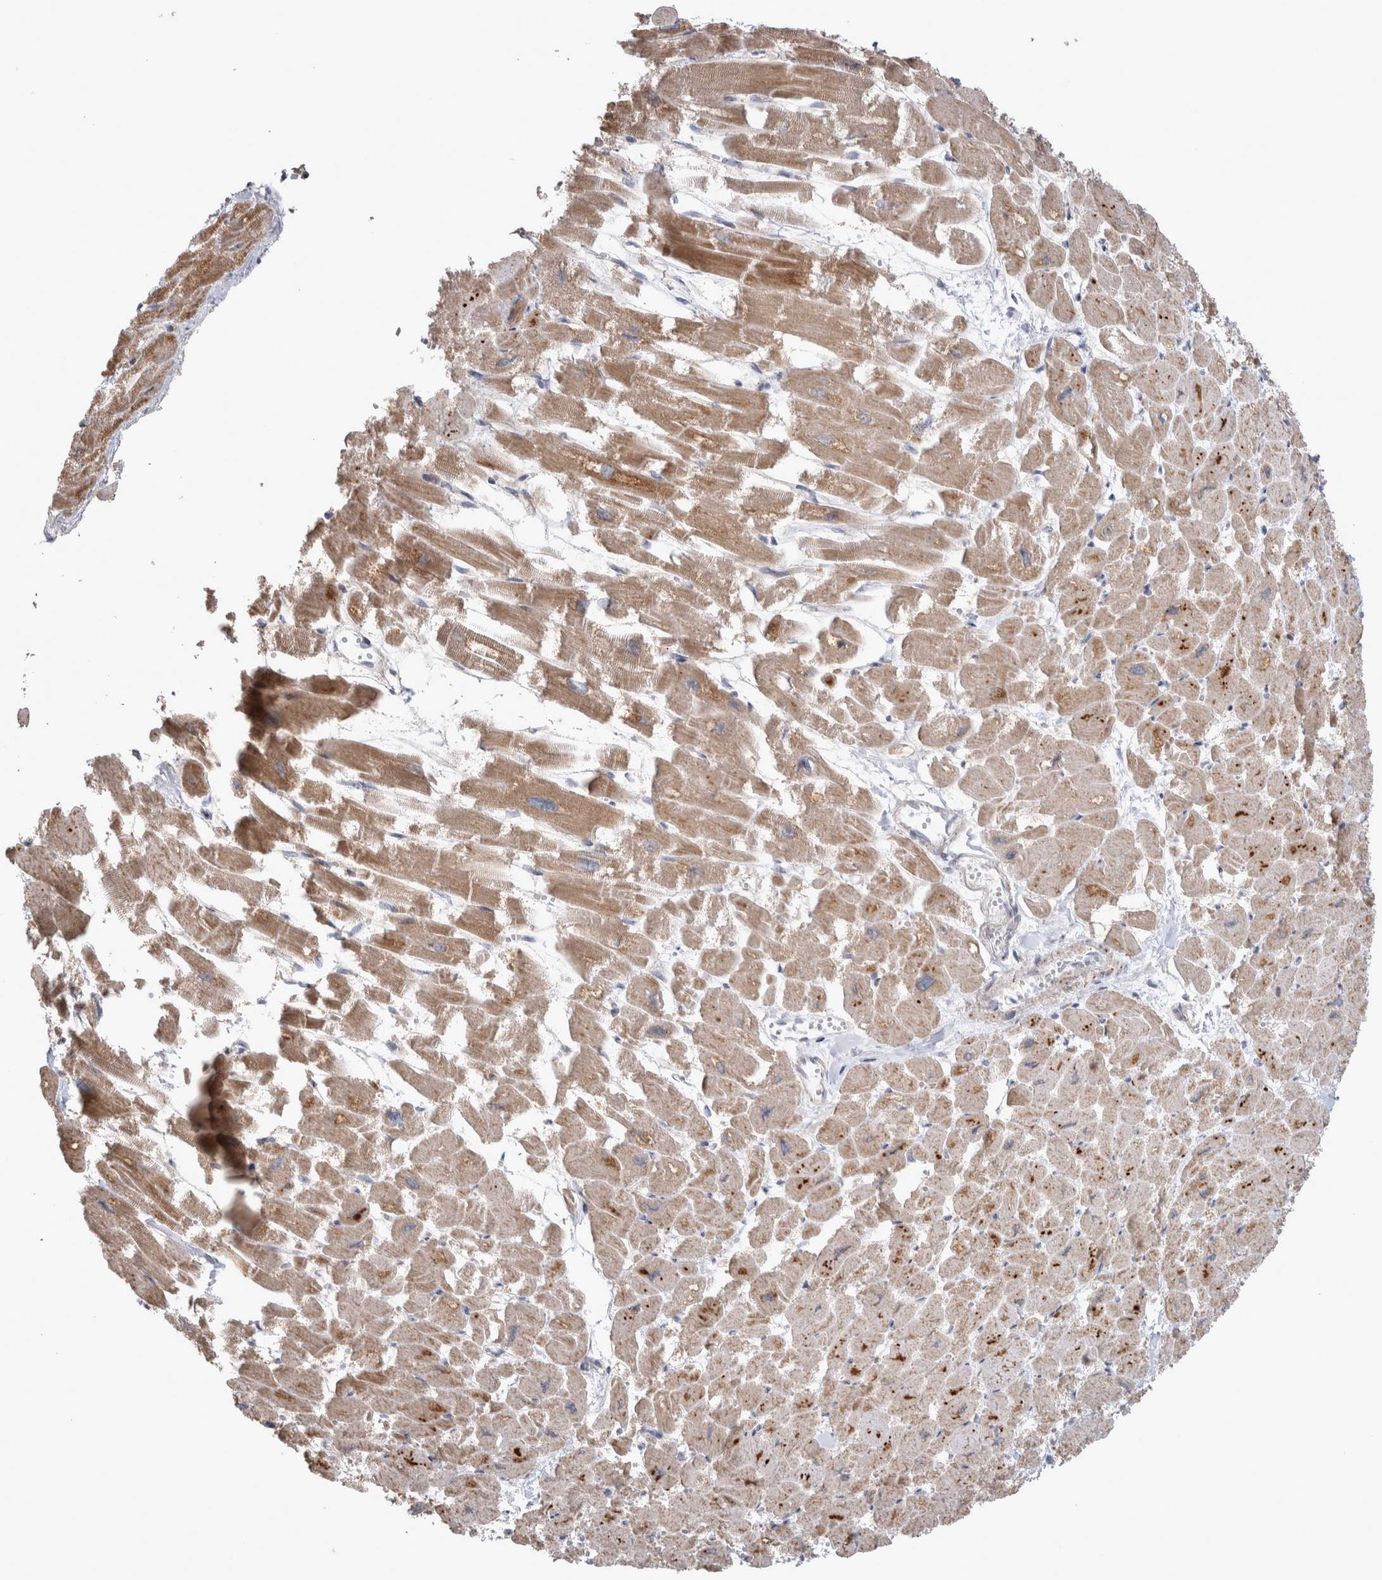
{"staining": {"intensity": "moderate", "quantity": ">75%", "location": "cytoplasmic/membranous"}, "tissue": "heart muscle", "cell_type": "Cardiomyocytes", "image_type": "normal", "snomed": [{"axis": "morphology", "description": "Normal tissue, NOS"}, {"axis": "topography", "description": "Heart"}], "caption": "A micrograph of heart muscle stained for a protein exhibits moderate cytoplasmic/membranous brown staining in cardiomyocytes.", "gene": "SCO1", "patient": {"sex": "male", "age": 54}}